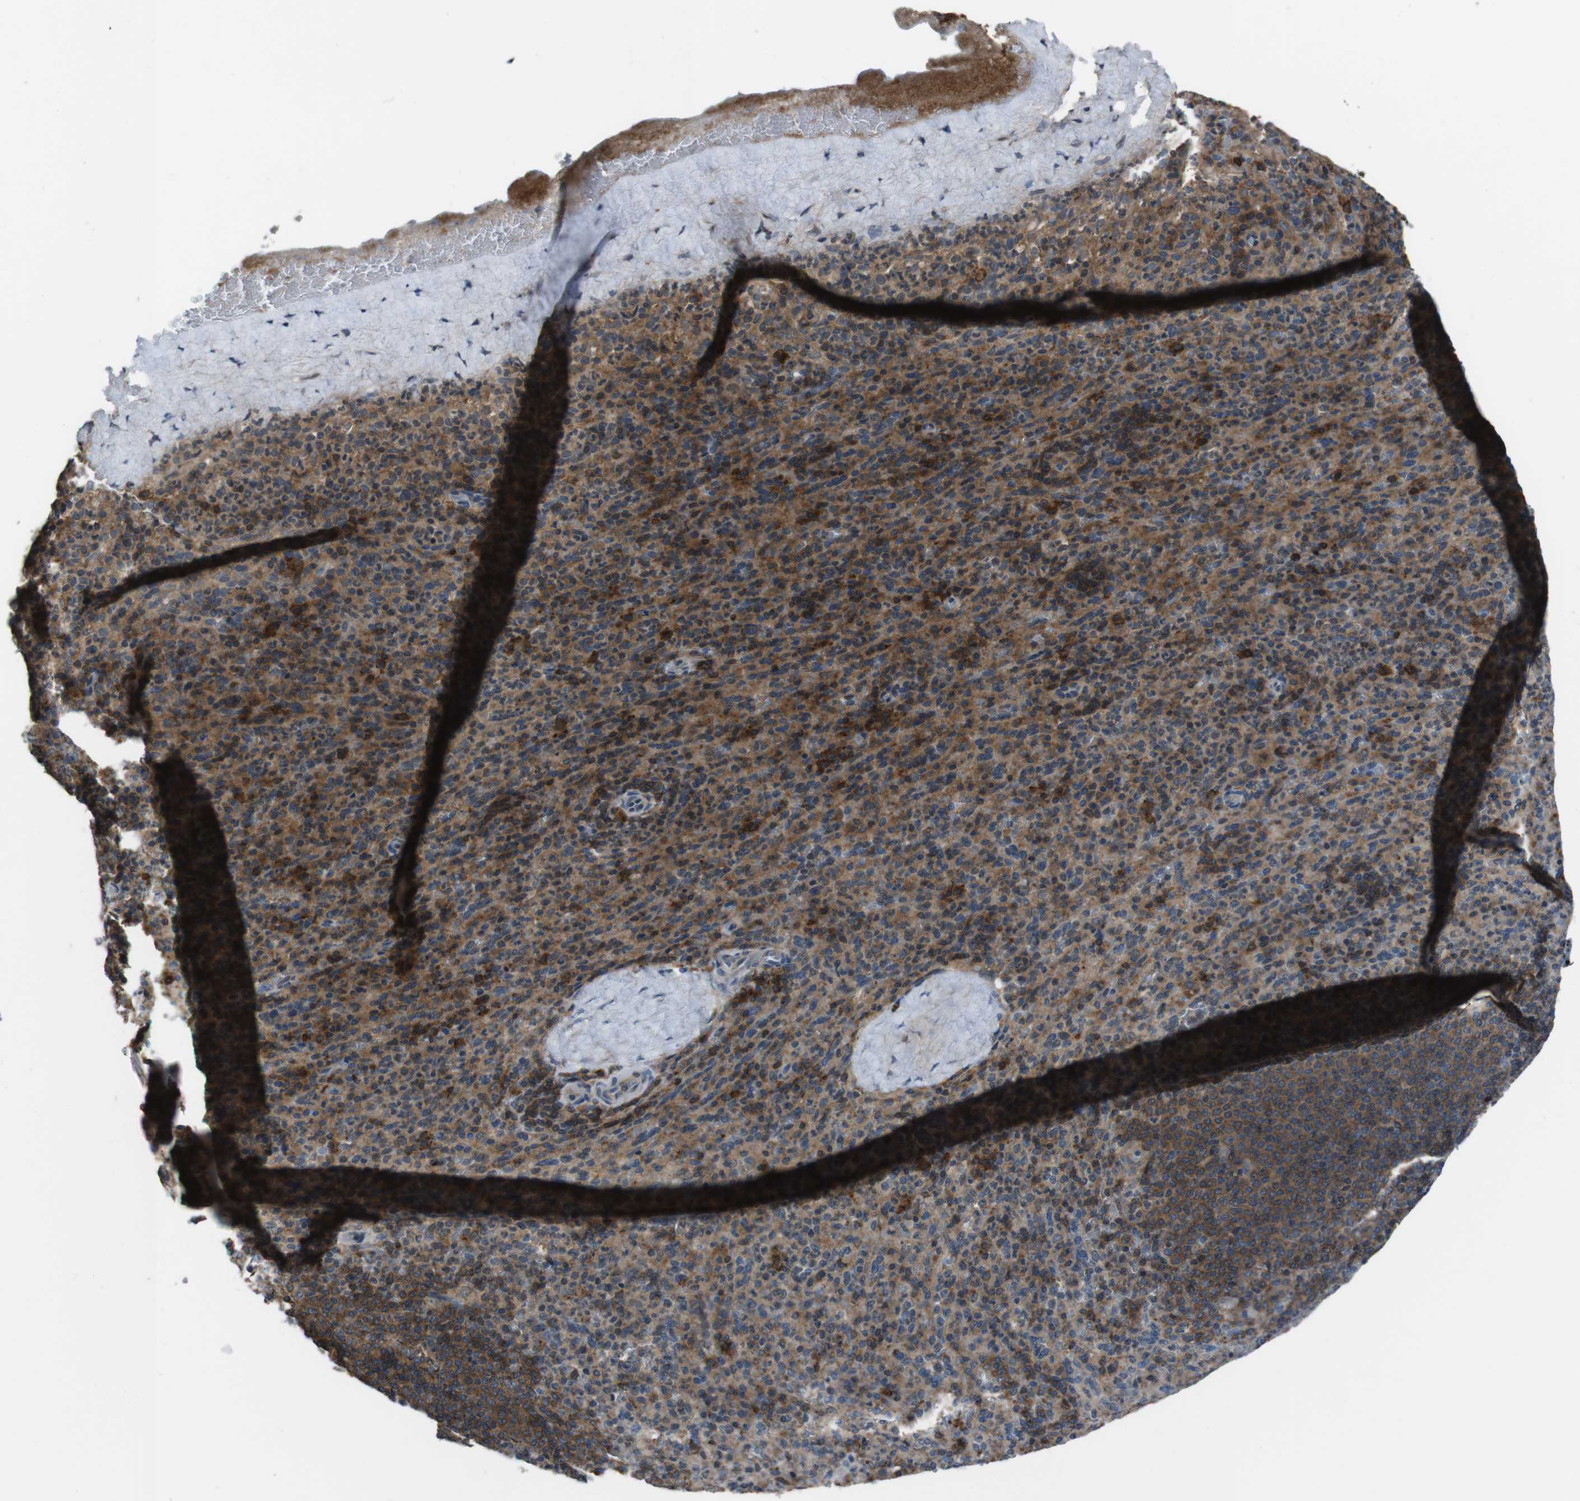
{"staining": {"intensity": "moderate", "quantity": ">75%", "location": "cytoplasmic/membranous"}, "tissue": "spleen", "cell_type": "Cells in red pulp", "image_type": "normal", "snomed": [{"axis": "morphology", "description": "Normal tissue, NOS"}, {"axis": "topography", "description": "Spleen"}], "caption": "High-power microscopy captured an immunohistochemistry (IHC) image of normal spleen, revealing moderate cytoplasmic/membranous positivity in about >75% of cells in red pulp.", "gene": "SLC22A23", "patient": {"sex": "male", "age": 36}}